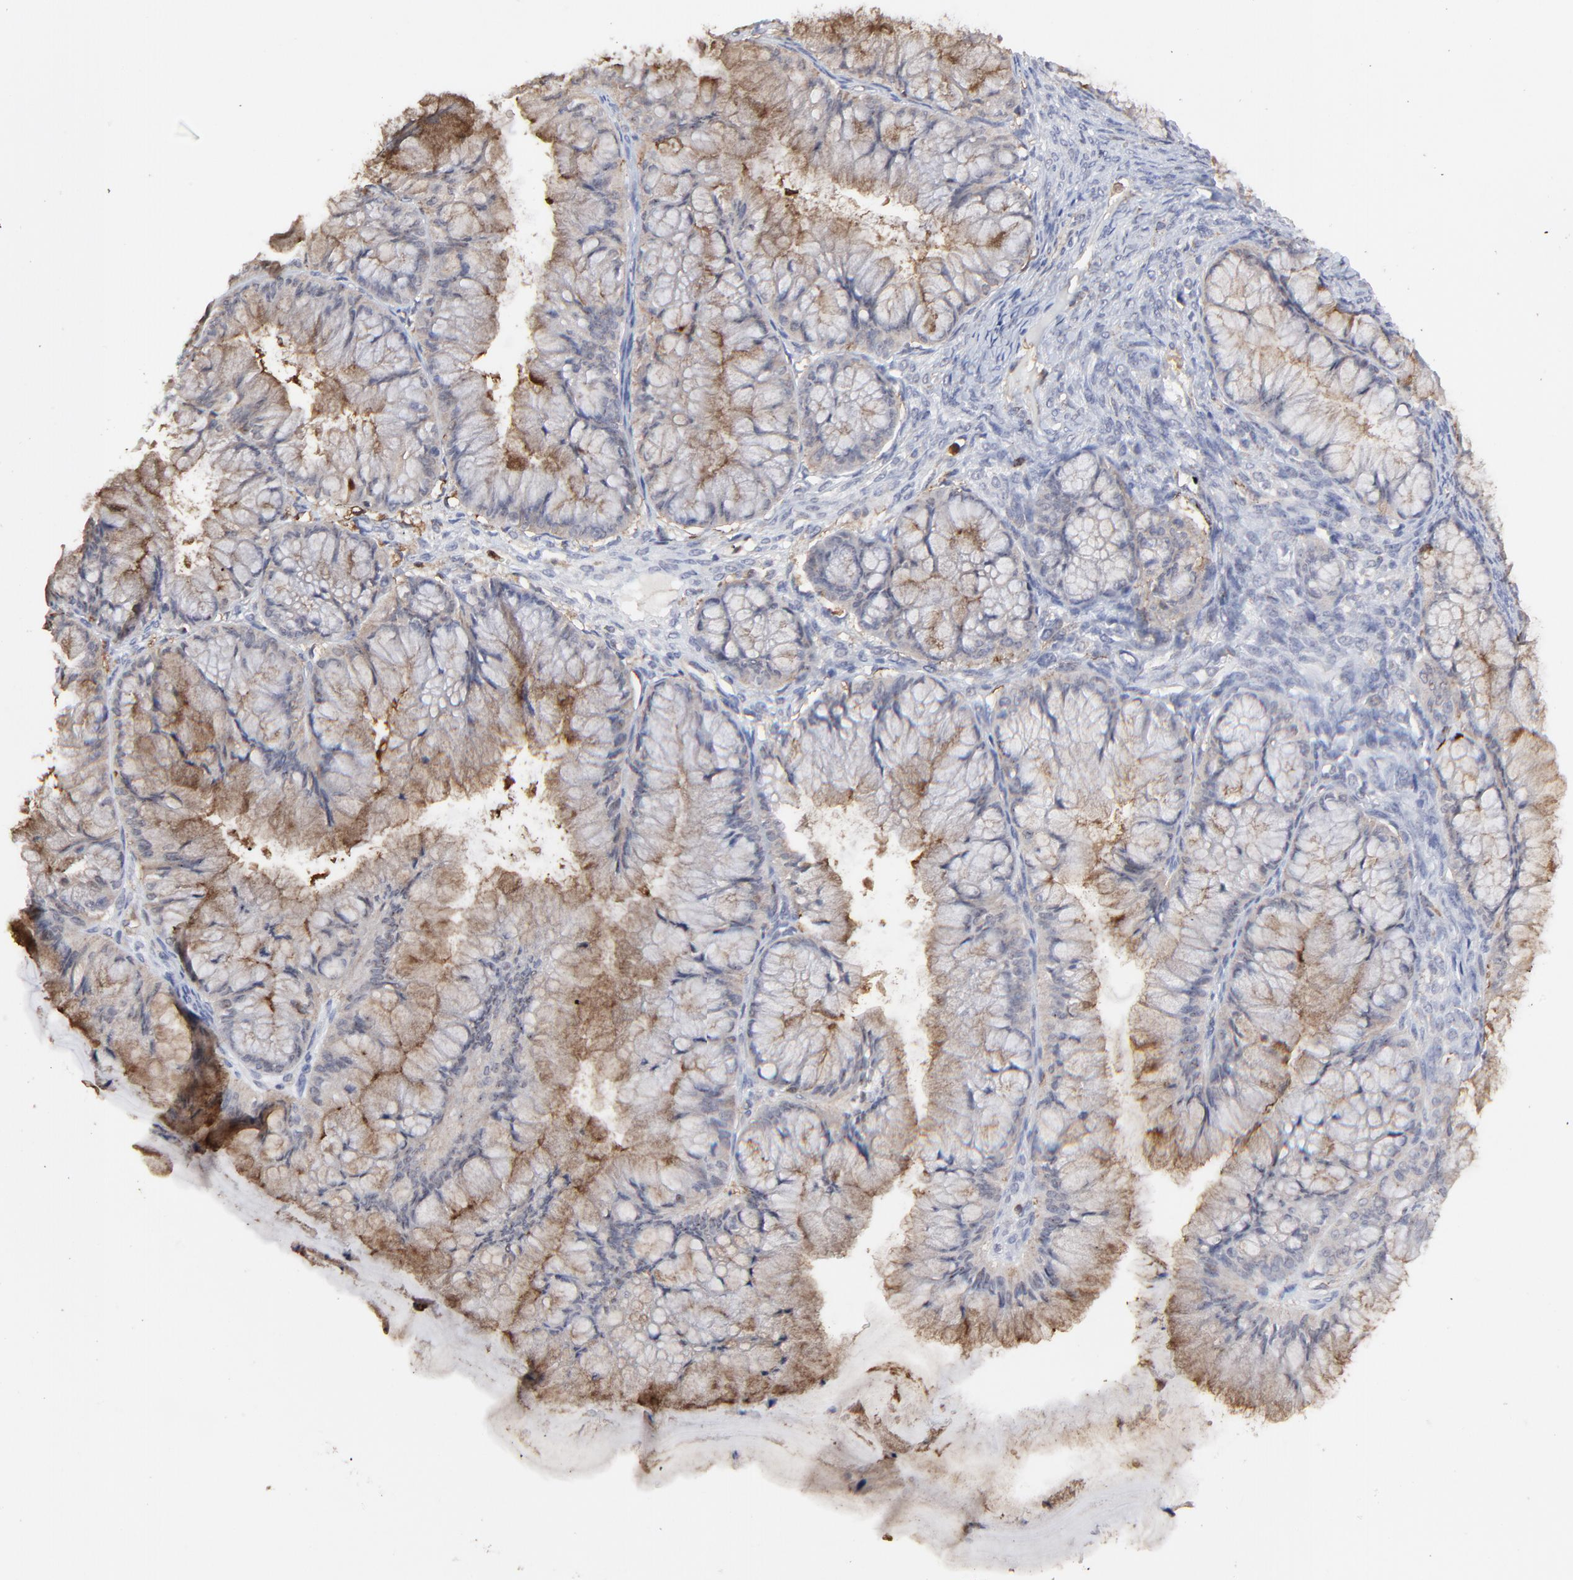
{"staining": {"intensity": "weak", "quantity": ">75%", "location": "cytoplasmic/membranous"}, "tissue": "ovarian cancer", "cell_type": "Tumor cells", "image_type": "cancer", "snomed": [{"axis": "morphology", "description": "Cystadenocarcinoma, mucinous, NOS"}, {"axis": "topography", "description": "Ovary"}], "caption": "An immunohistochemistry (IHC) micrograph of neoplastic tissue is shown. Protein staining in brown highlights weak cytoplasmic/membranous positivity in ovarian cancer within tumor cells.", "gene": "SLC6A14", "patient": {"sex": "female", "age": 63}}